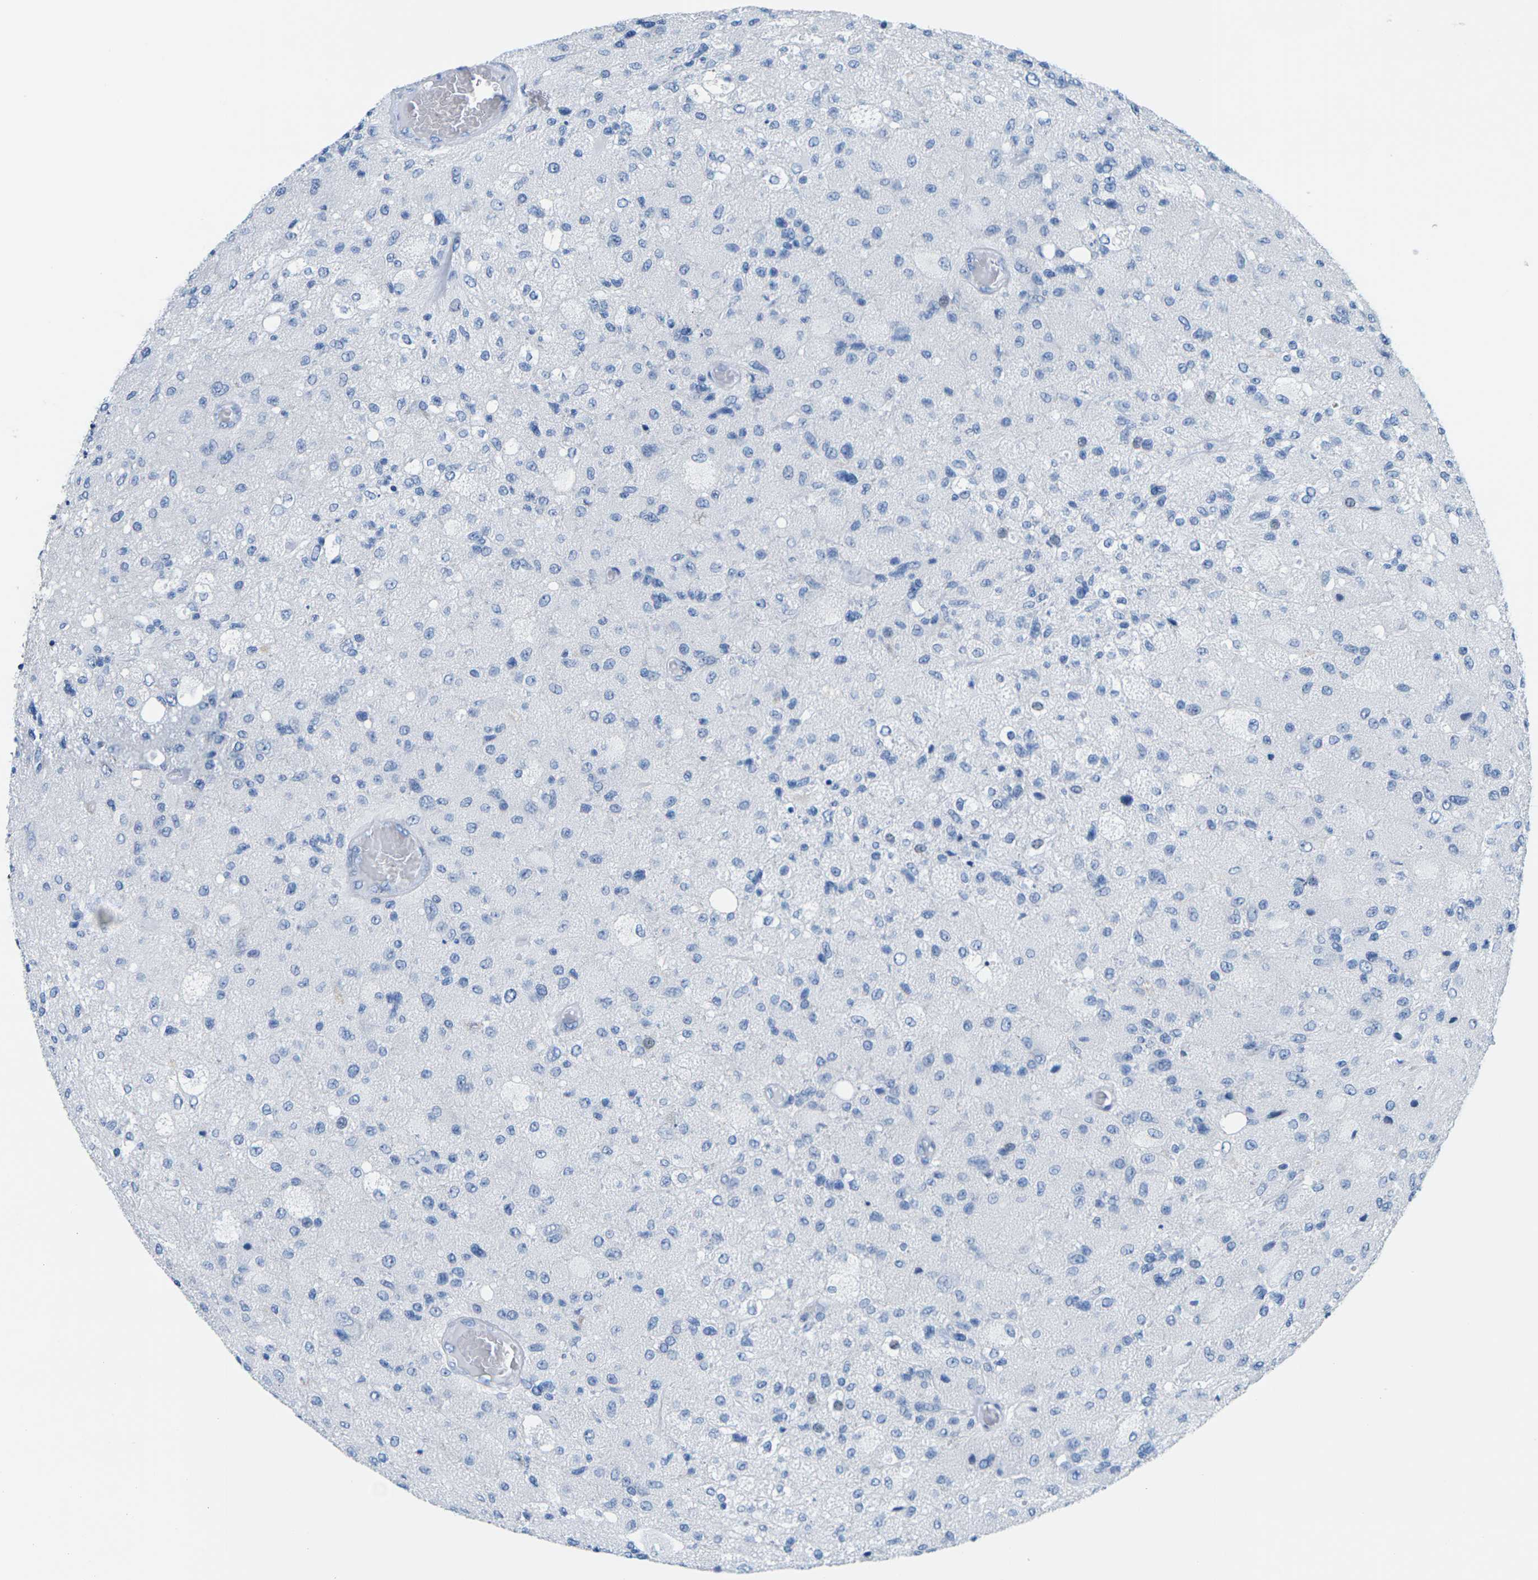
{"staining": {"intensity": "negative", "quantity": "none", "location": "none"}, "tissue": "glioma", "cell_type": "Tumor cells", "image_type": "cancer", "snomed": [{"axis": "morphology", "description": "Normal tissue, NOS"}, {"axis": "morphology", "description": "Glioma, malignant, High grade"}, {"axis": "topography", "description": "Cerebral cortex"}], "caption": "High magnification brightfield microscopy of glioma stained with DAB (3,3'-diaminobenzidine) (brown) and counterstained with hematoxylin (blue): tumor cells show no significant expression.", "gene": "SLC12A1", "patient": {"sex": "male", "age": 77}}